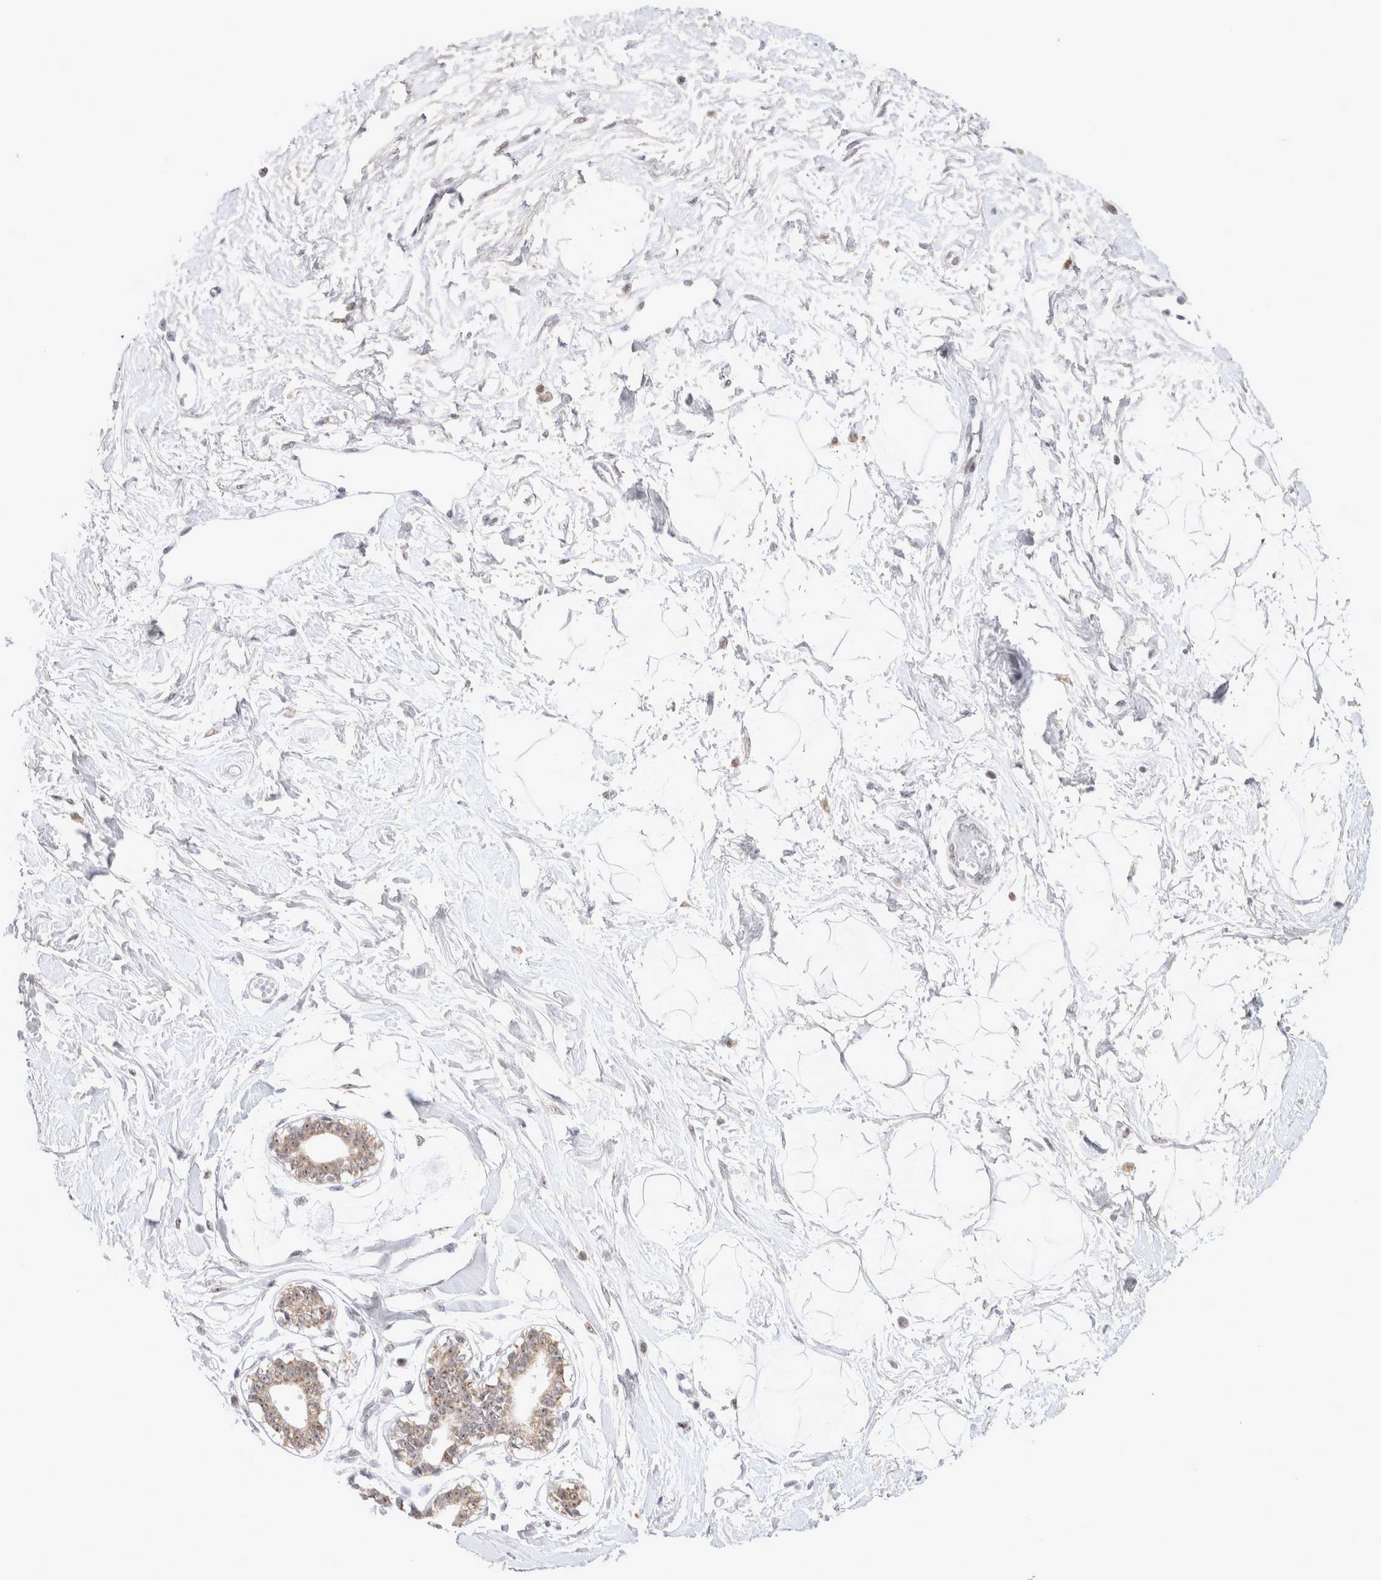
{"staining": {"intensity": "negative", "quantity": "none", "location": "none"}, "tissue": "breast", "cell_type": "Adipocytes", "image_type": "normal", "snomed": [{"axis": "morphology", "description": "Normal tissue, NOS"}, {"axis": "topography", "description": "Breast"}], "caption": "Immunohistochemical staining of unremarkable breast demonstrates no significant positivity in adipocytes.", "gene": "MRPL37", "patient": {"sex": "female", "age": 45}}